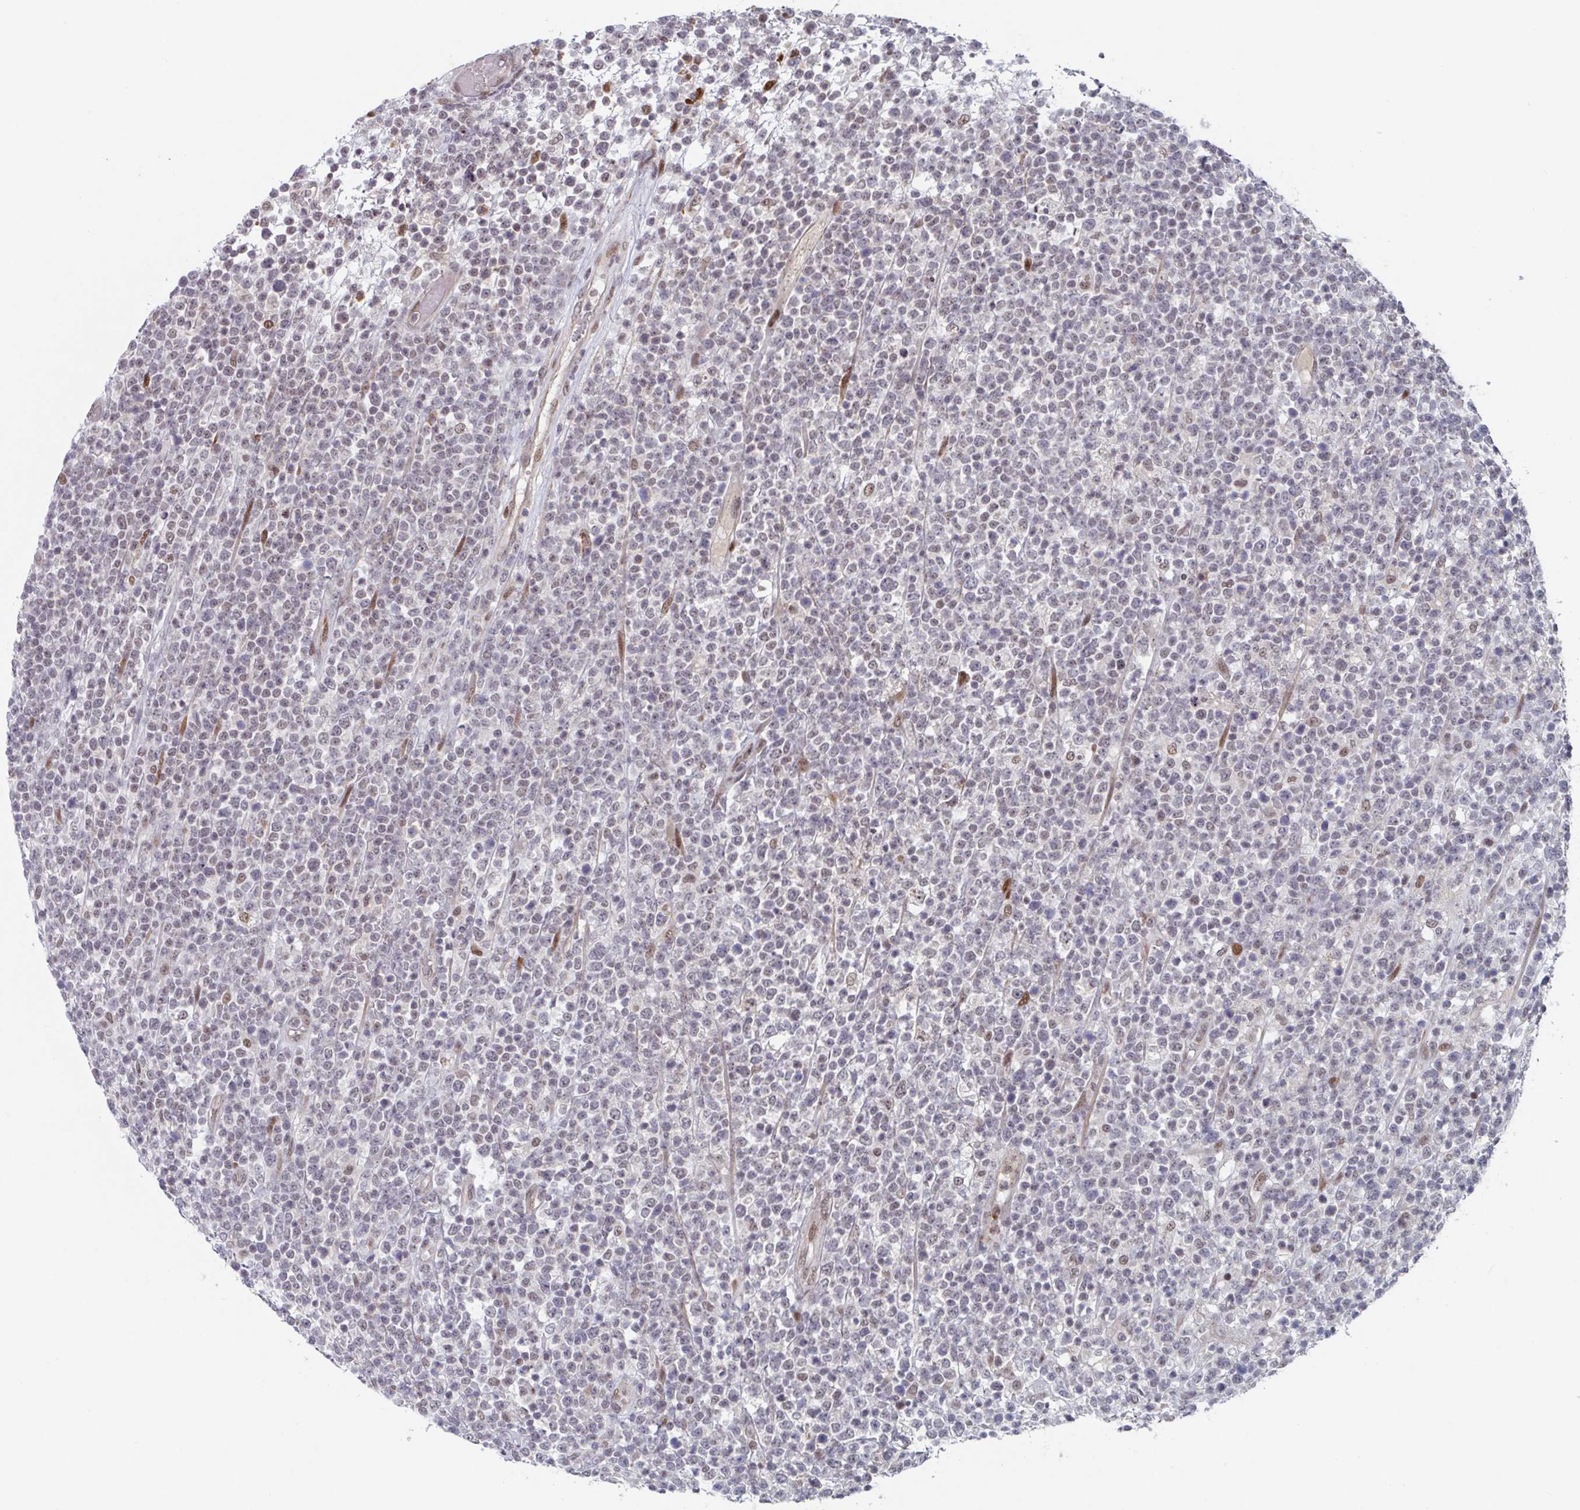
{"staining": {"intensity": "moderate", "quantity": "<25%", "location": "nuclear"}, "tissue": "lymphoma", "cell_type": "Tumor cells", "image_type": "cancer", "snomed": [{"axis": "morphology", "description": "Malignant lymphoma, non-Hodgkin's type, High grade"}, {"axis": "topography", "description": "Colon"}], "caption": "Malignant lymphoma, non-Hodgkin's type (high-grade) stained with immunohistochemistry shows moderate nuclear expression in about <25% of tumor cells.", "gene": "RNF212", "patient": {"sex": "female", "age": 53}}